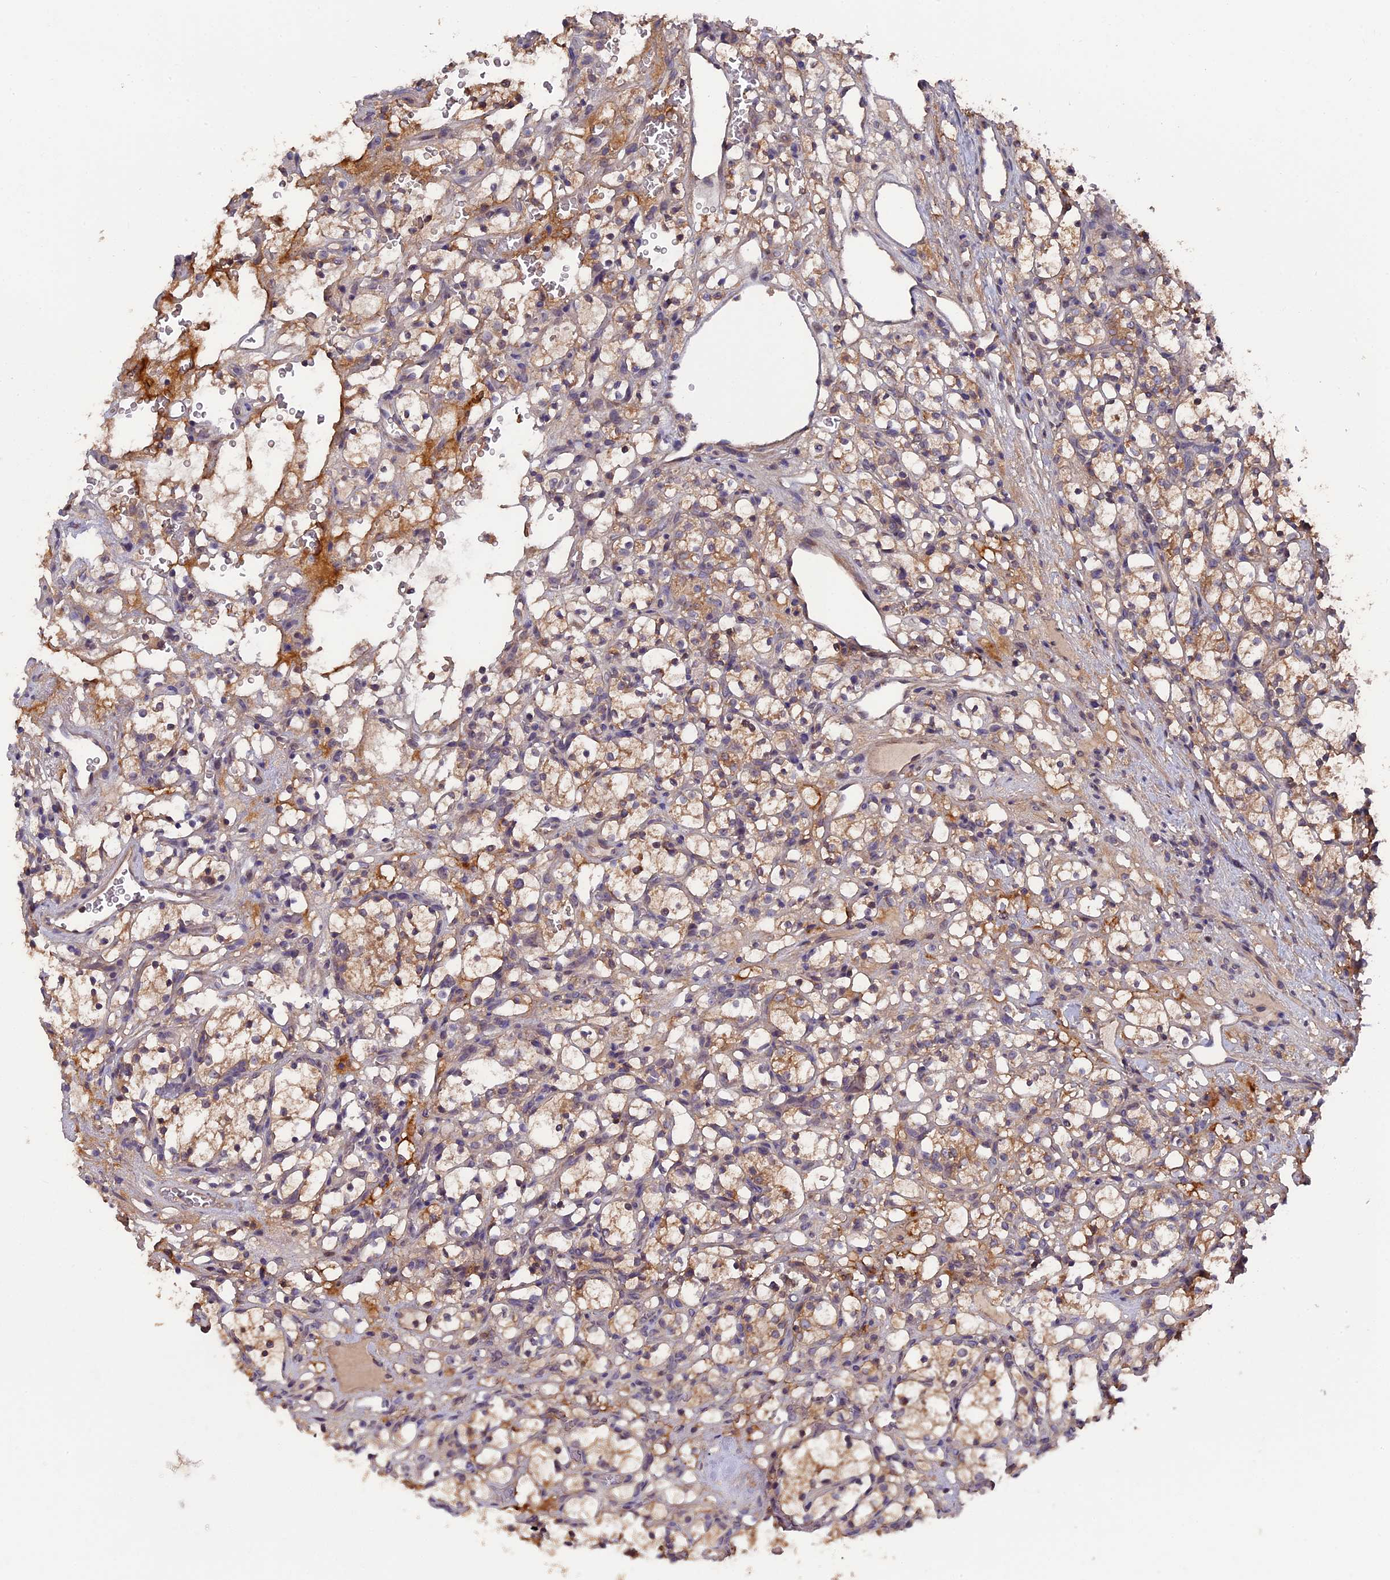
{"staining": {"intensity": "weak", "quantity": ">75%", "location": "cytoplasmic/membranous"}, "tissue": "renal cancer", "cell_type": "Tumor cells", "image_type": "cancer", "snomed": [{"axis": "morphology", "description": "Adenocarcinoma, NOS"}, {"axis": "topography", "description": "Kidney"}], "caption": "A high-resolution micrograph shows immunohistochemistry (IHC) staining of adenocarcinoma (renal), which reveals weak cytoplasmic/membranous staining in approximately >75% of tumor cells.", "gene": "ZCCHC2", "patient": {"sex": "female", "age": 69}}